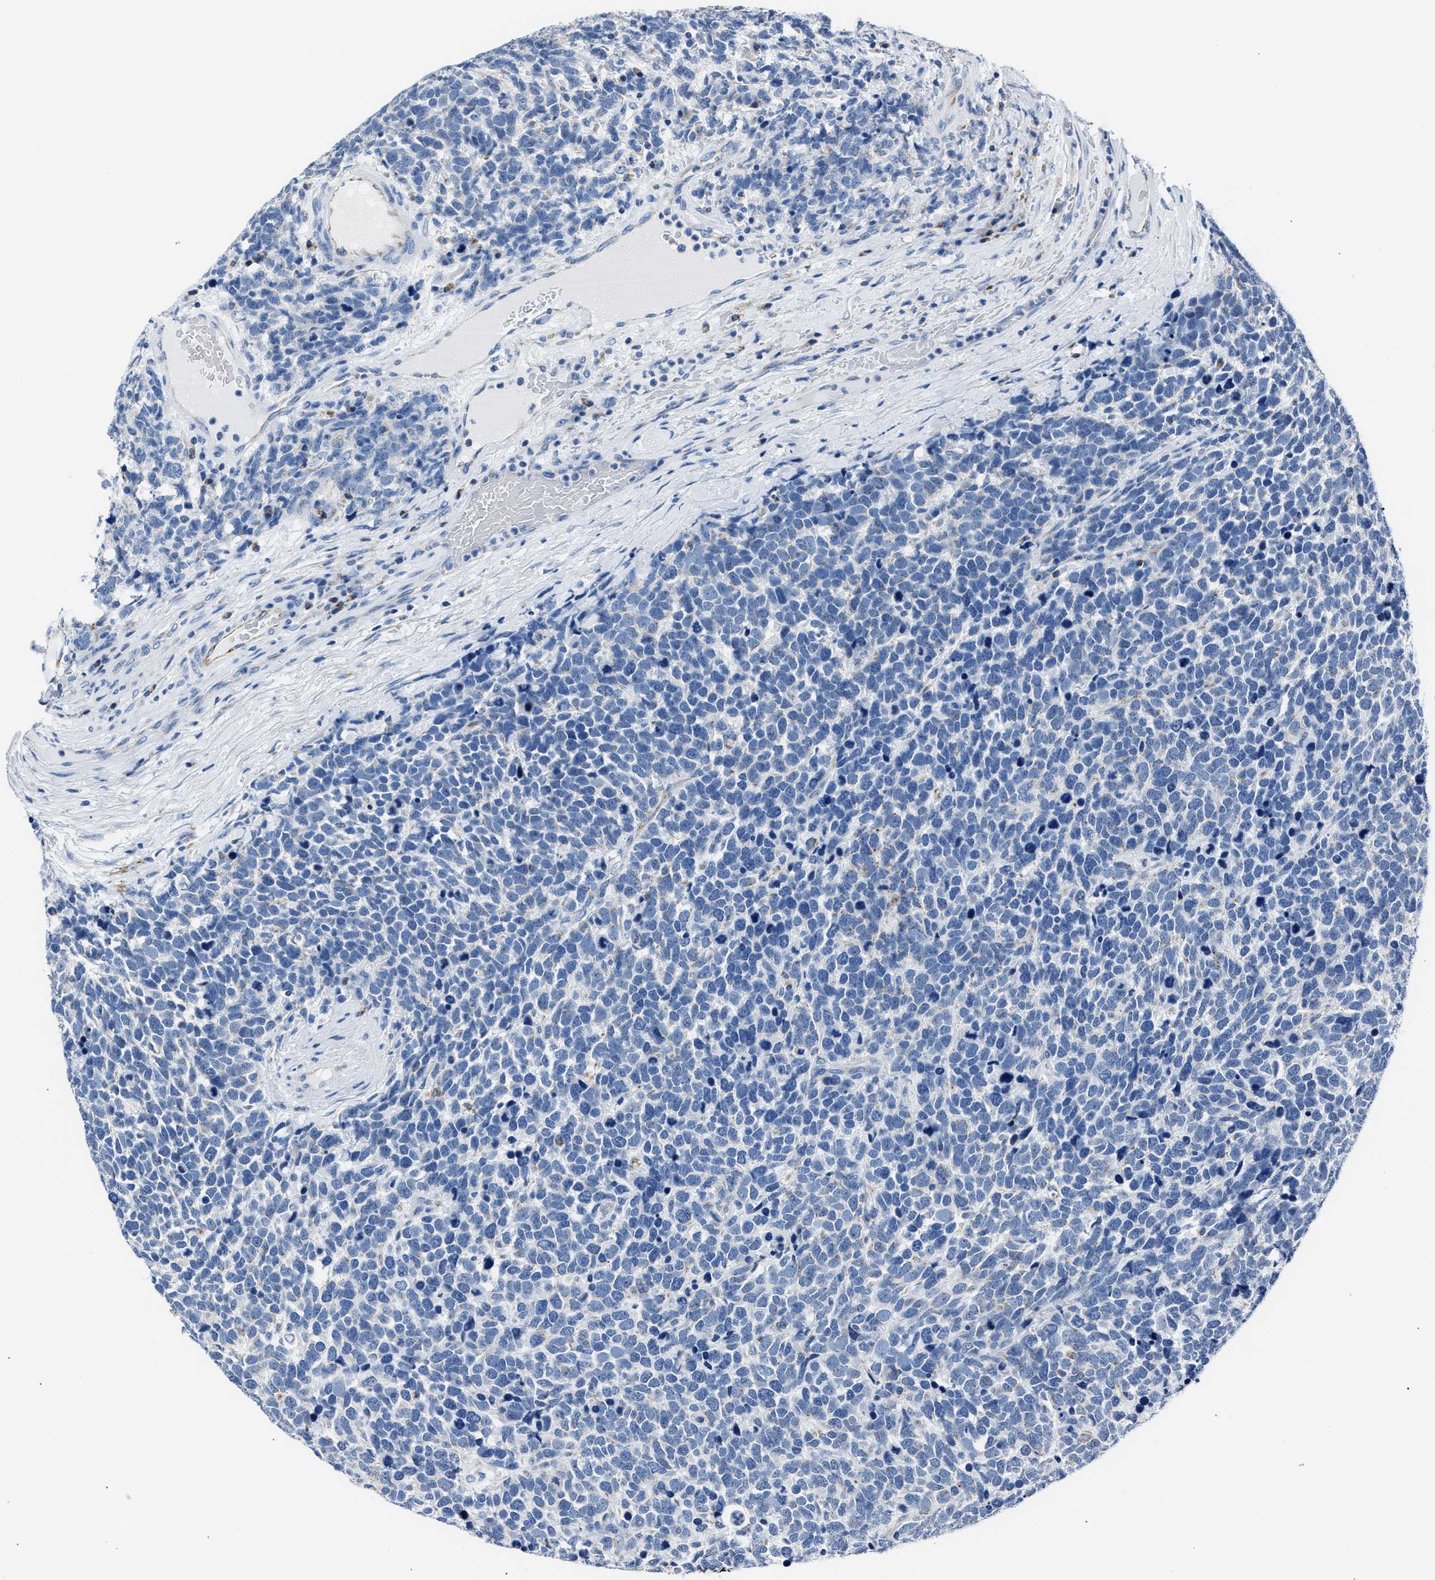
{"staining": {"intensity": "negative", "quantity": "none", "location": "none"}, "tissue": "urothelial cancer", "cell_type": "Tumor cells", "image_type": "cancer", "snomed": [{"axis": "morphology", "description": "Urothelial carcinoma, High grade"}, {"axis": "topography", "description": "Urinary bladder"}], "caption": "An immunohistochemistry (IHC) photomicrograph of urothelial cancer is shown. There is no staining in tumor cells of urothelial cancer.", "gene": "AMACR", "patient": {"sex": "female", "age": 82}}